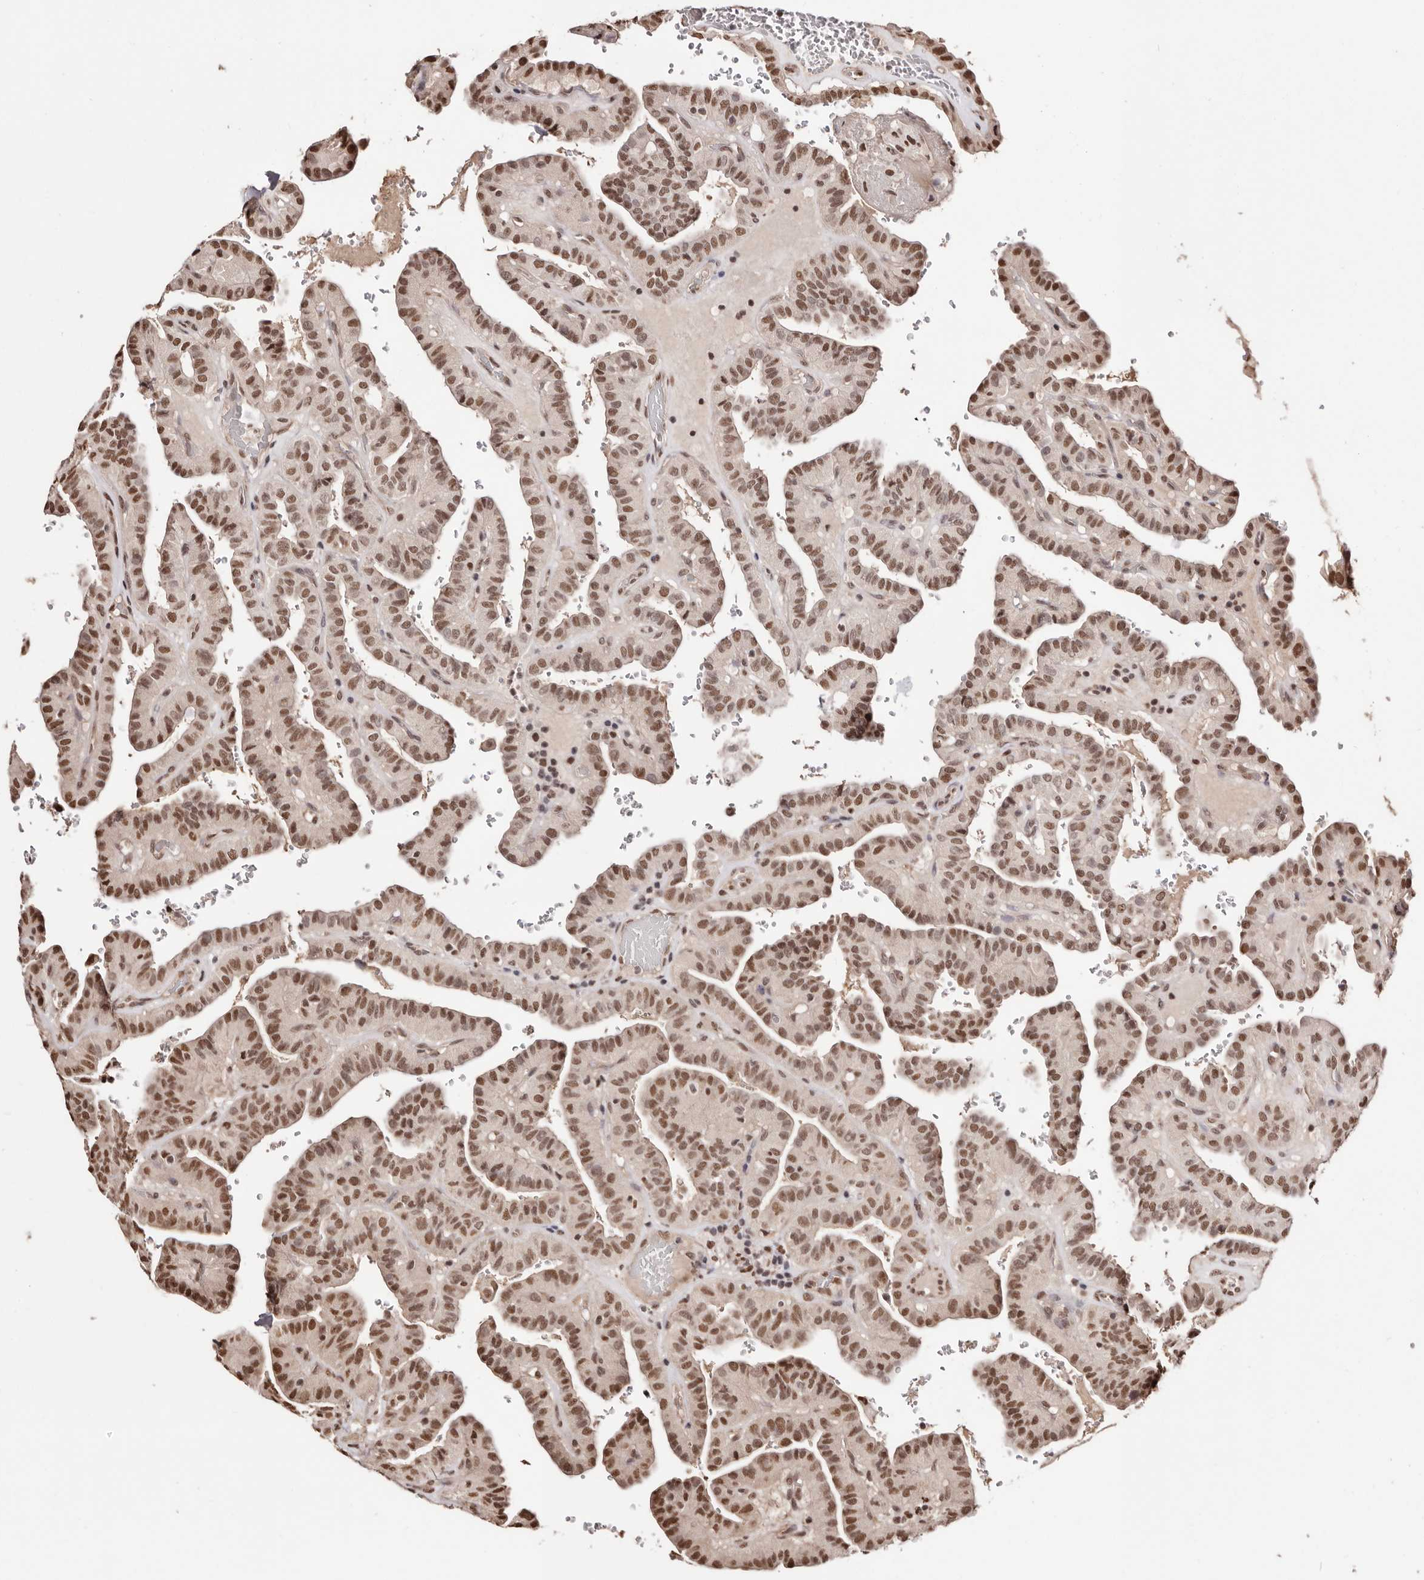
{"staining": {"intensity": "moderate", "quantity": ">75%", "location": "nuclear"}, "tissue": "thyroid cancer", "cell_type": "Tumor cells", "image_type": "cancer", "snomed": [{"axis": "morphology", "description": "Papillary adenocarcinoma, NOS"}, {"axis": "topography", "description": "Thyroid gland"}], "caption": "A brown stain labels moderate nuclear staining of a protein in human thyroid cancer tumor cells. Ihc stains the protein in brown and the nuclei are stained blue.", "gene": "BICRAL", "patient": {"sex": "male", "age": 77}}